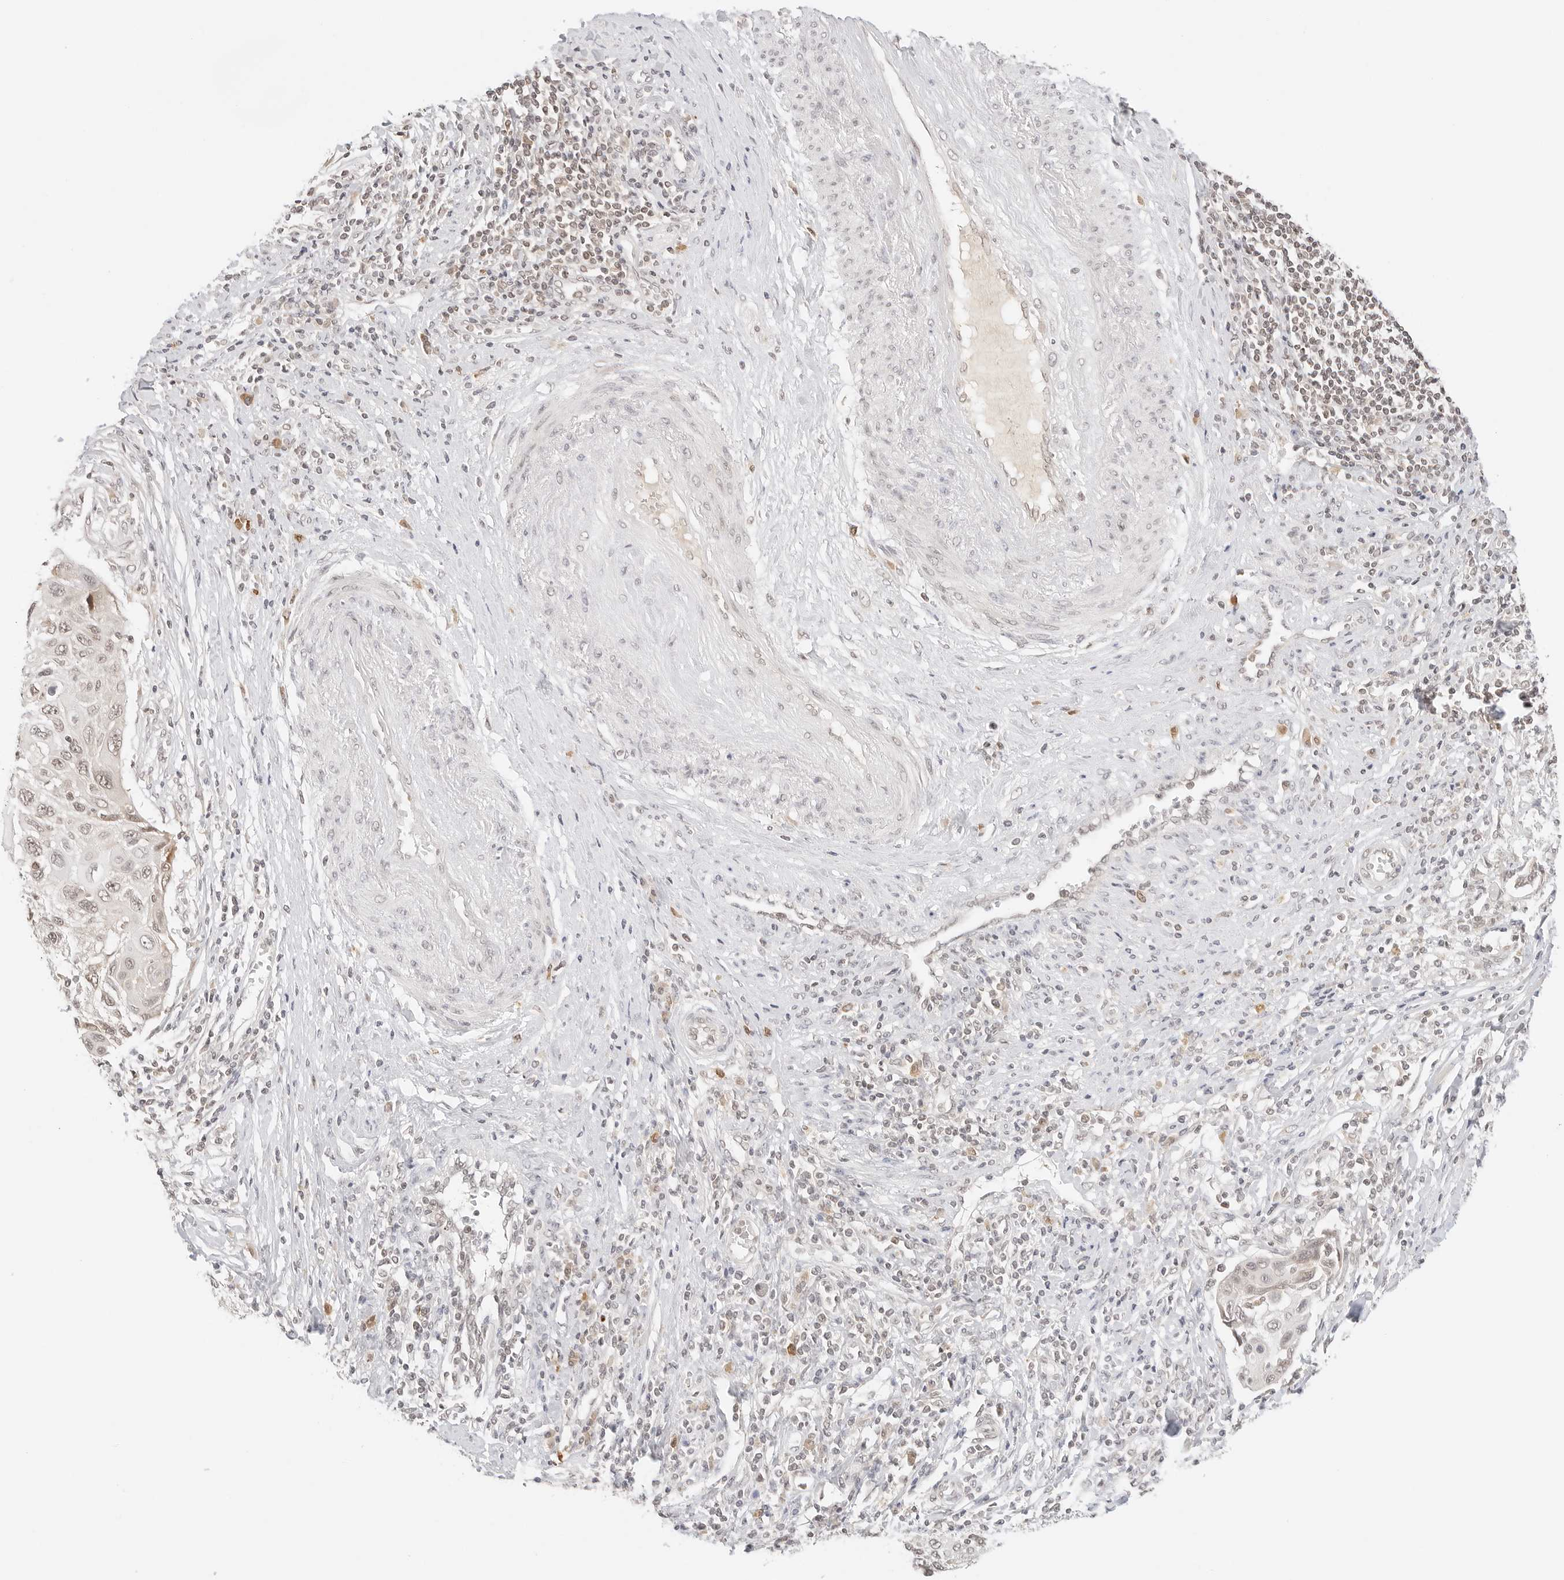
{"staining": {"intensity": "weak", "quantity": ">75%", "location": "nuclear"}, "tissue": "cervical cancer", "cell_type": "Tumor cells", "image_type": "cancer", "snomed": [{"axis": "morphology", "description": "Squamous cell carcinoma, NOS"}, {"axis": "topography", "description": "Cervix"}], "caption": "A micrograph of human squamous cell carcinoma (cervical) stained for a protein reveals weak nuclear brown staining in tumor cells.", "gene": "SEPTIN4", "patient": {"sex": "female", "age": 70}}